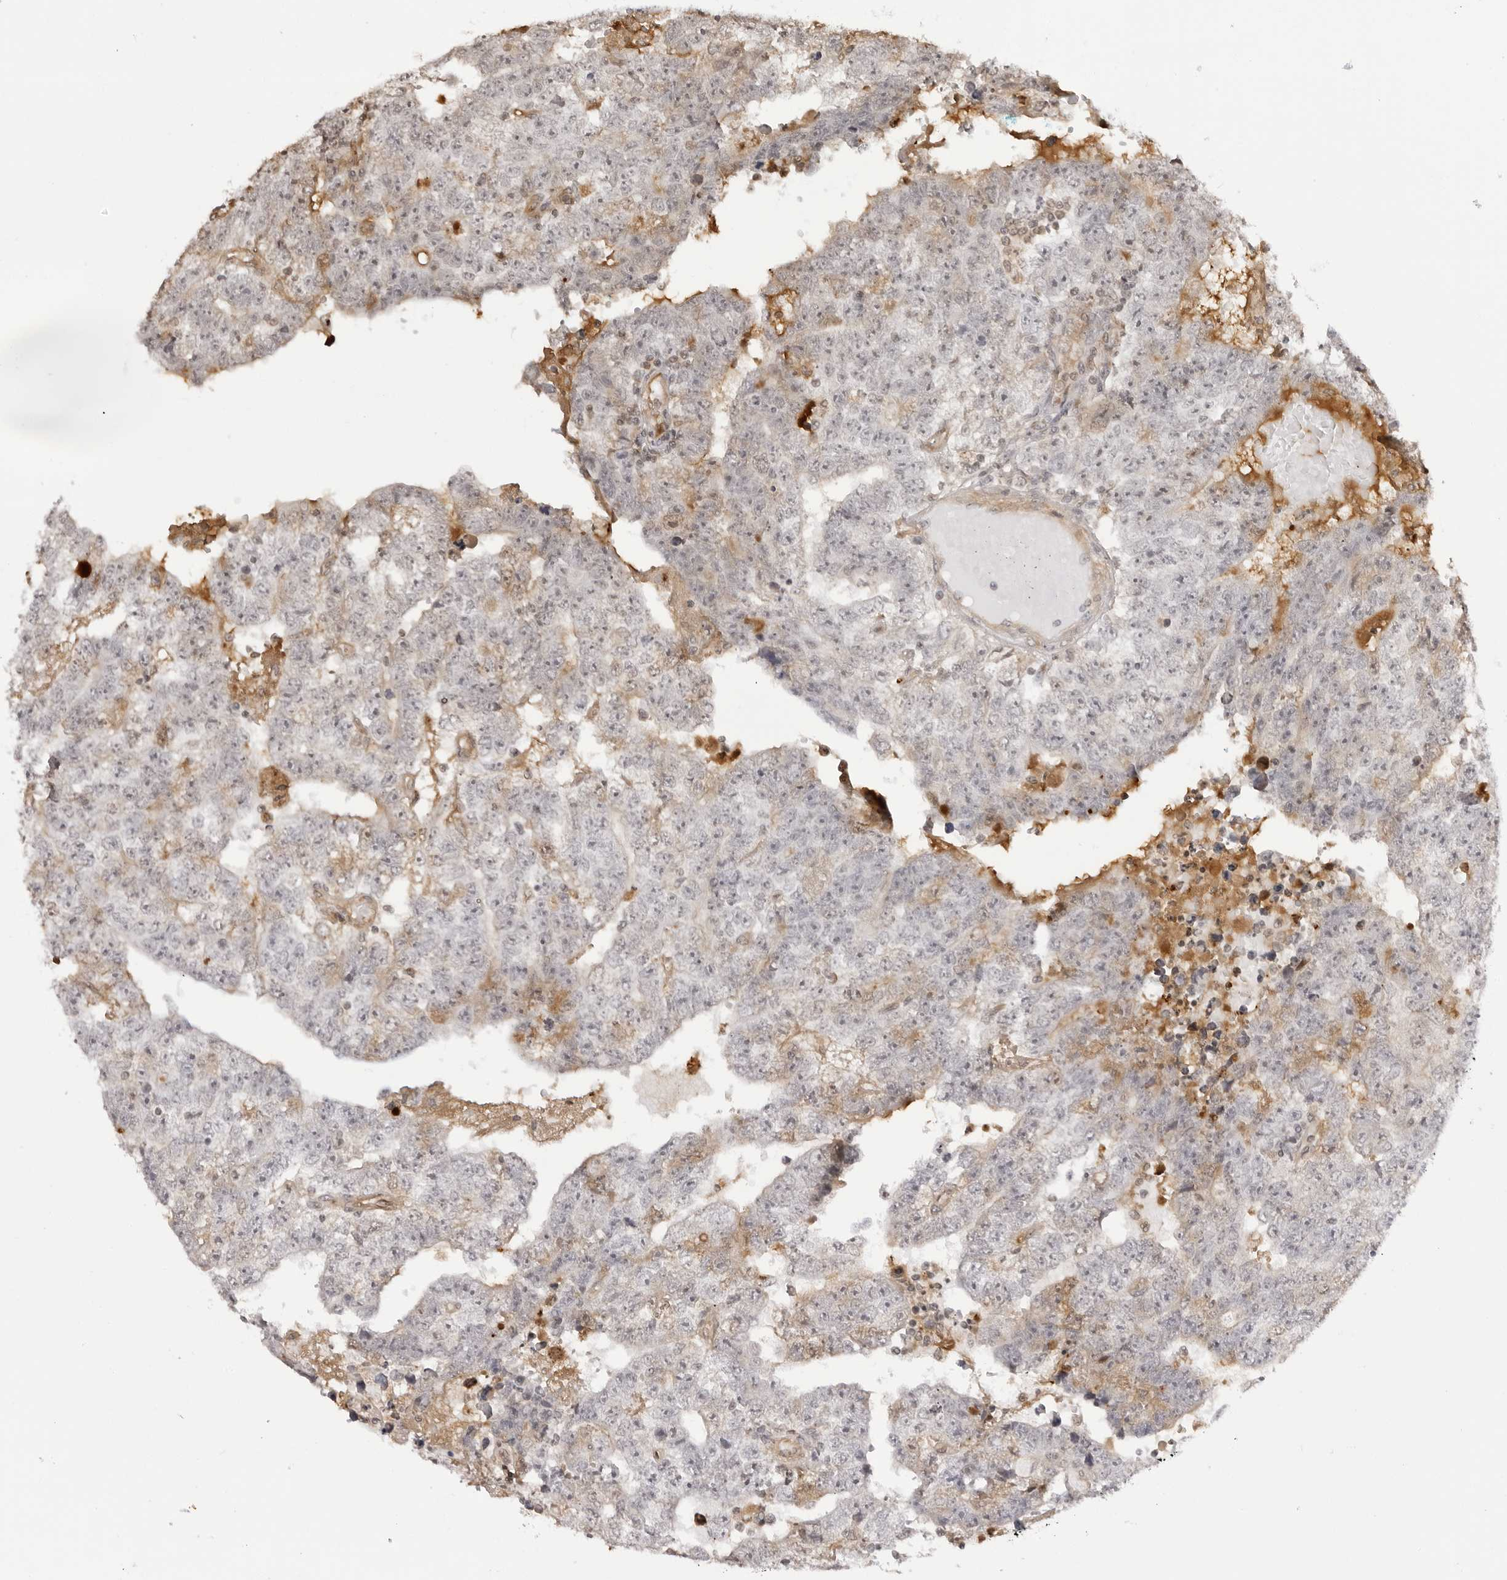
{"staining": {"intensity": "negative", "quantity": "none", "location": "none"}, "tissue": "testis cancer", "cell_type": "Tumor cells", "image_type": "cancer", "snomed": [{"axis": "morphology", "description": "Carcinoma, Embryonal, NOS"}, {"axis": "topography", "description": "Testis"}], "caption": "Testis cancer was stained to show a protein in brown. There is no significant staining in tumor cells.", "gene": "DYNLT5", "patient": {"sex": "male", "age": 25}}